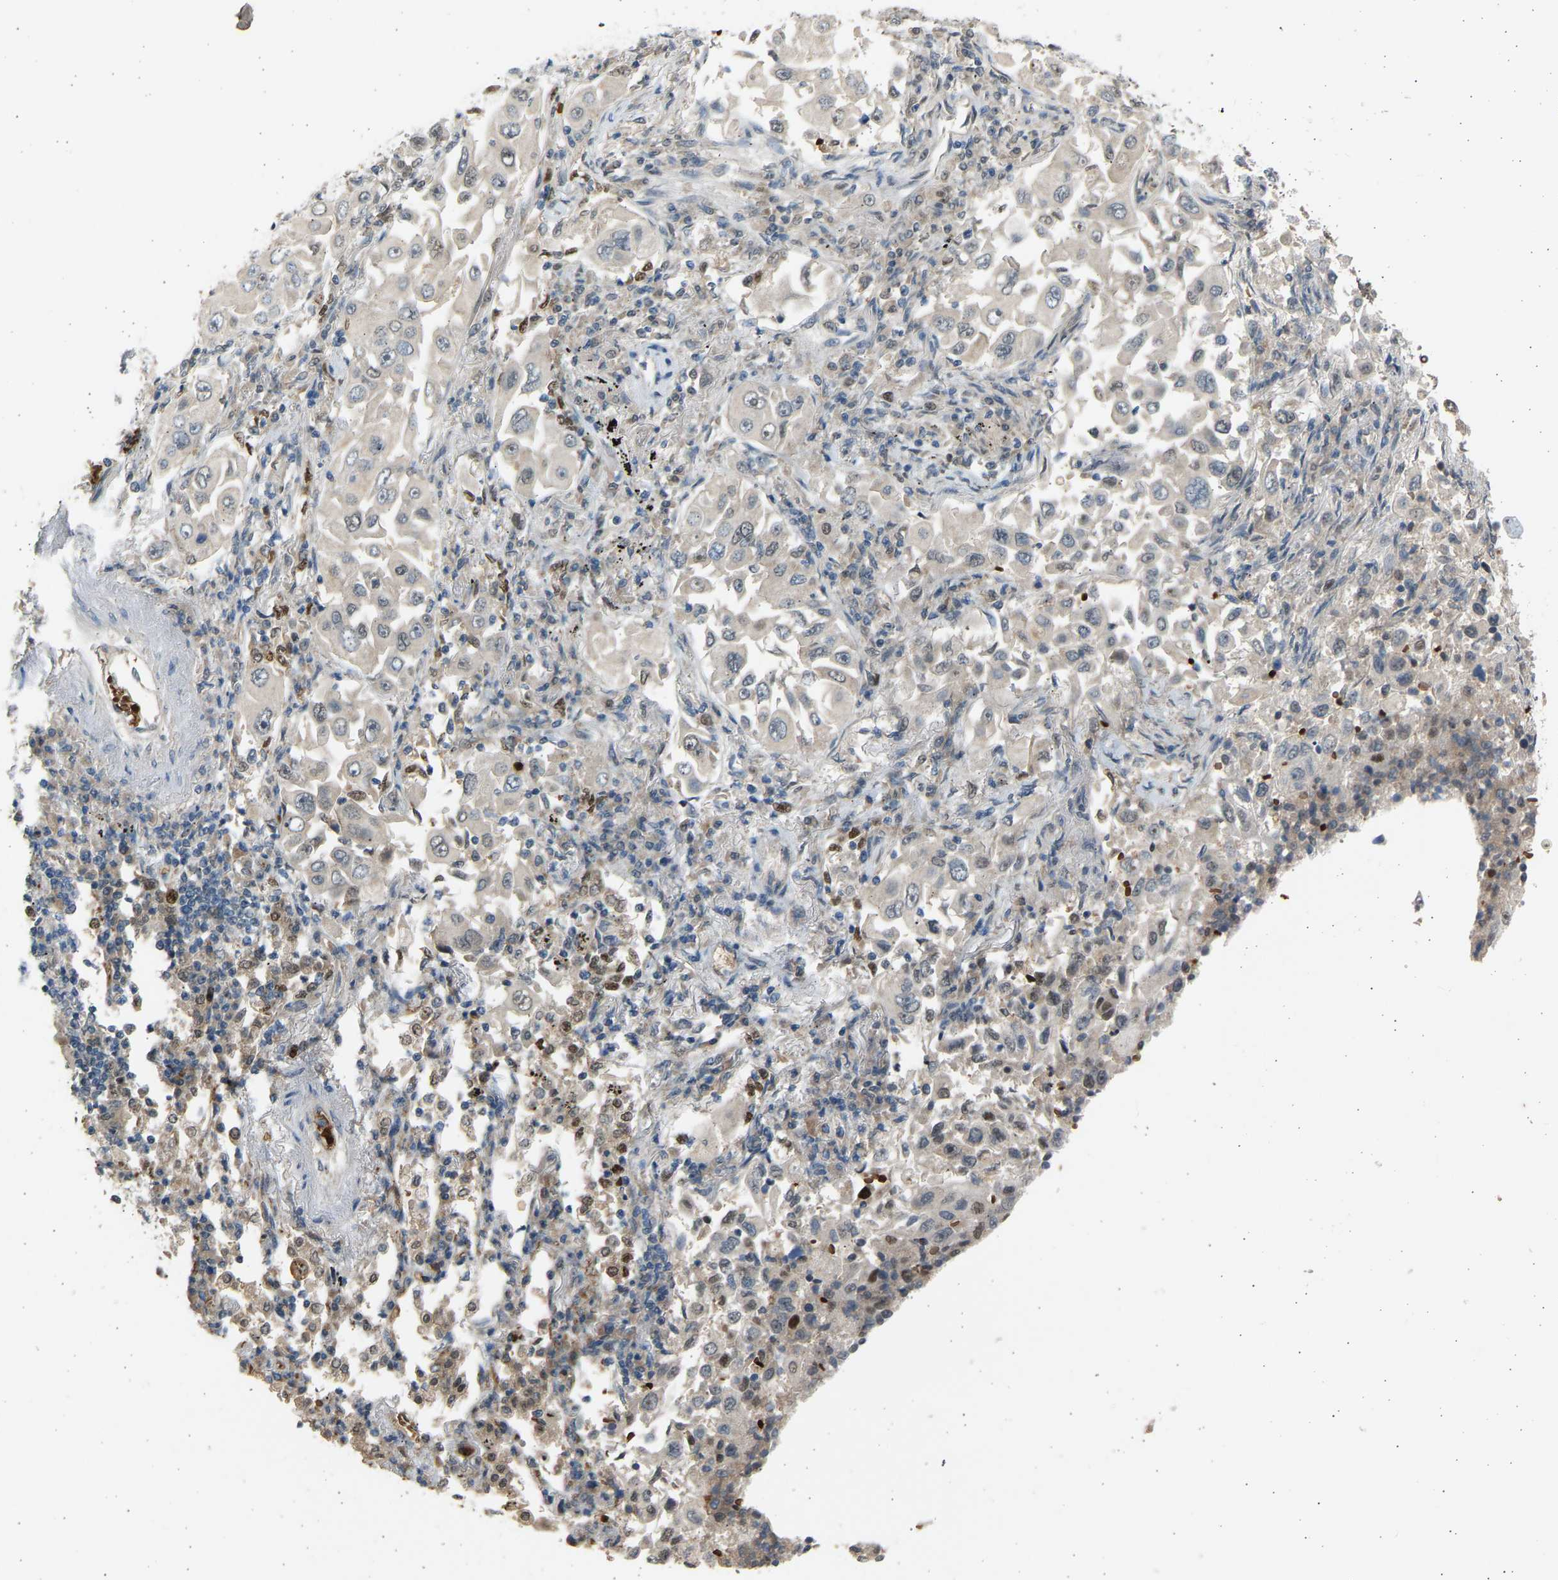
{"staining": {"intensity": "negative", "quantity": "none", "location": "none"}, "tissue": "lung cancer", "cell_type": "Tumor cells", "image_type": "cancer", "snomed": [{"axis": "morphology", "description": "Adenocarcinoma, NOS"}, {"axis": "topography", "description": "Lung"}], "caption": "This is an immunohistochemistry (IHC) micrograph of lung cancer (adenocarcinoma). There is no positivity in tumor cells.", "gene": "BIRC2", "patient": {"sex": "male", "age": 84}}